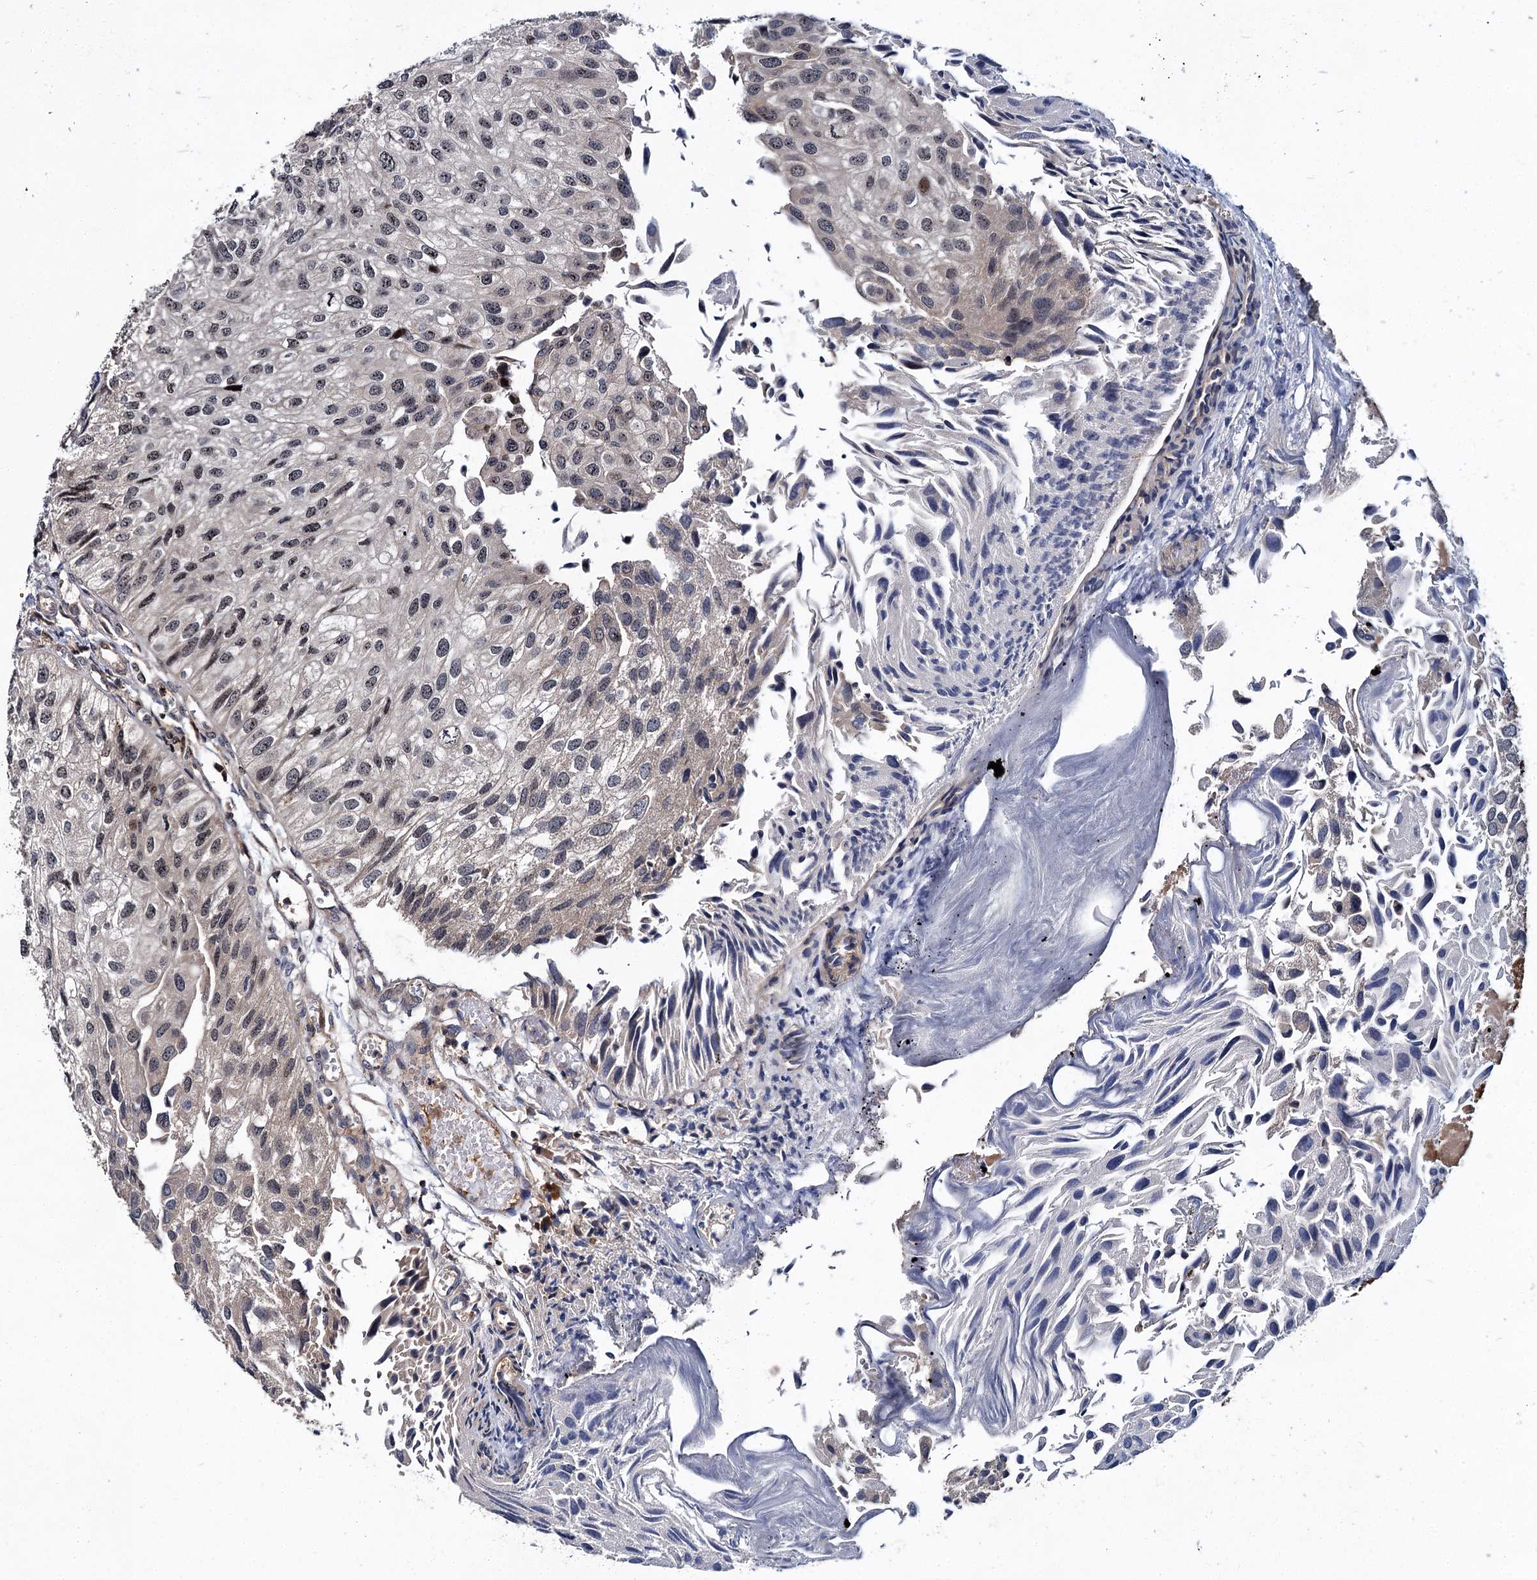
{"staining": {"intensity": "weak", "quantity": "25%-75%", "location": "nuclear"}, "tissue": "urothelial cancer", "cell_type": "Tumor cells", "image_type": "cancer", "snomed": [{"axis": "morphology", "description": "Urothelial carcinoma, Low grade"}, {"axis": "topography", "description": "Urinary bladder"}], "caption": "A photomicrograph showing weak nuclear positivity in about 25%-75% of tumor cells in urothelial cancer, as visualized by brown immunohistochemical staining.", "gene": "ABLIM1", "patient": {"sex": "female", "age": 89}}